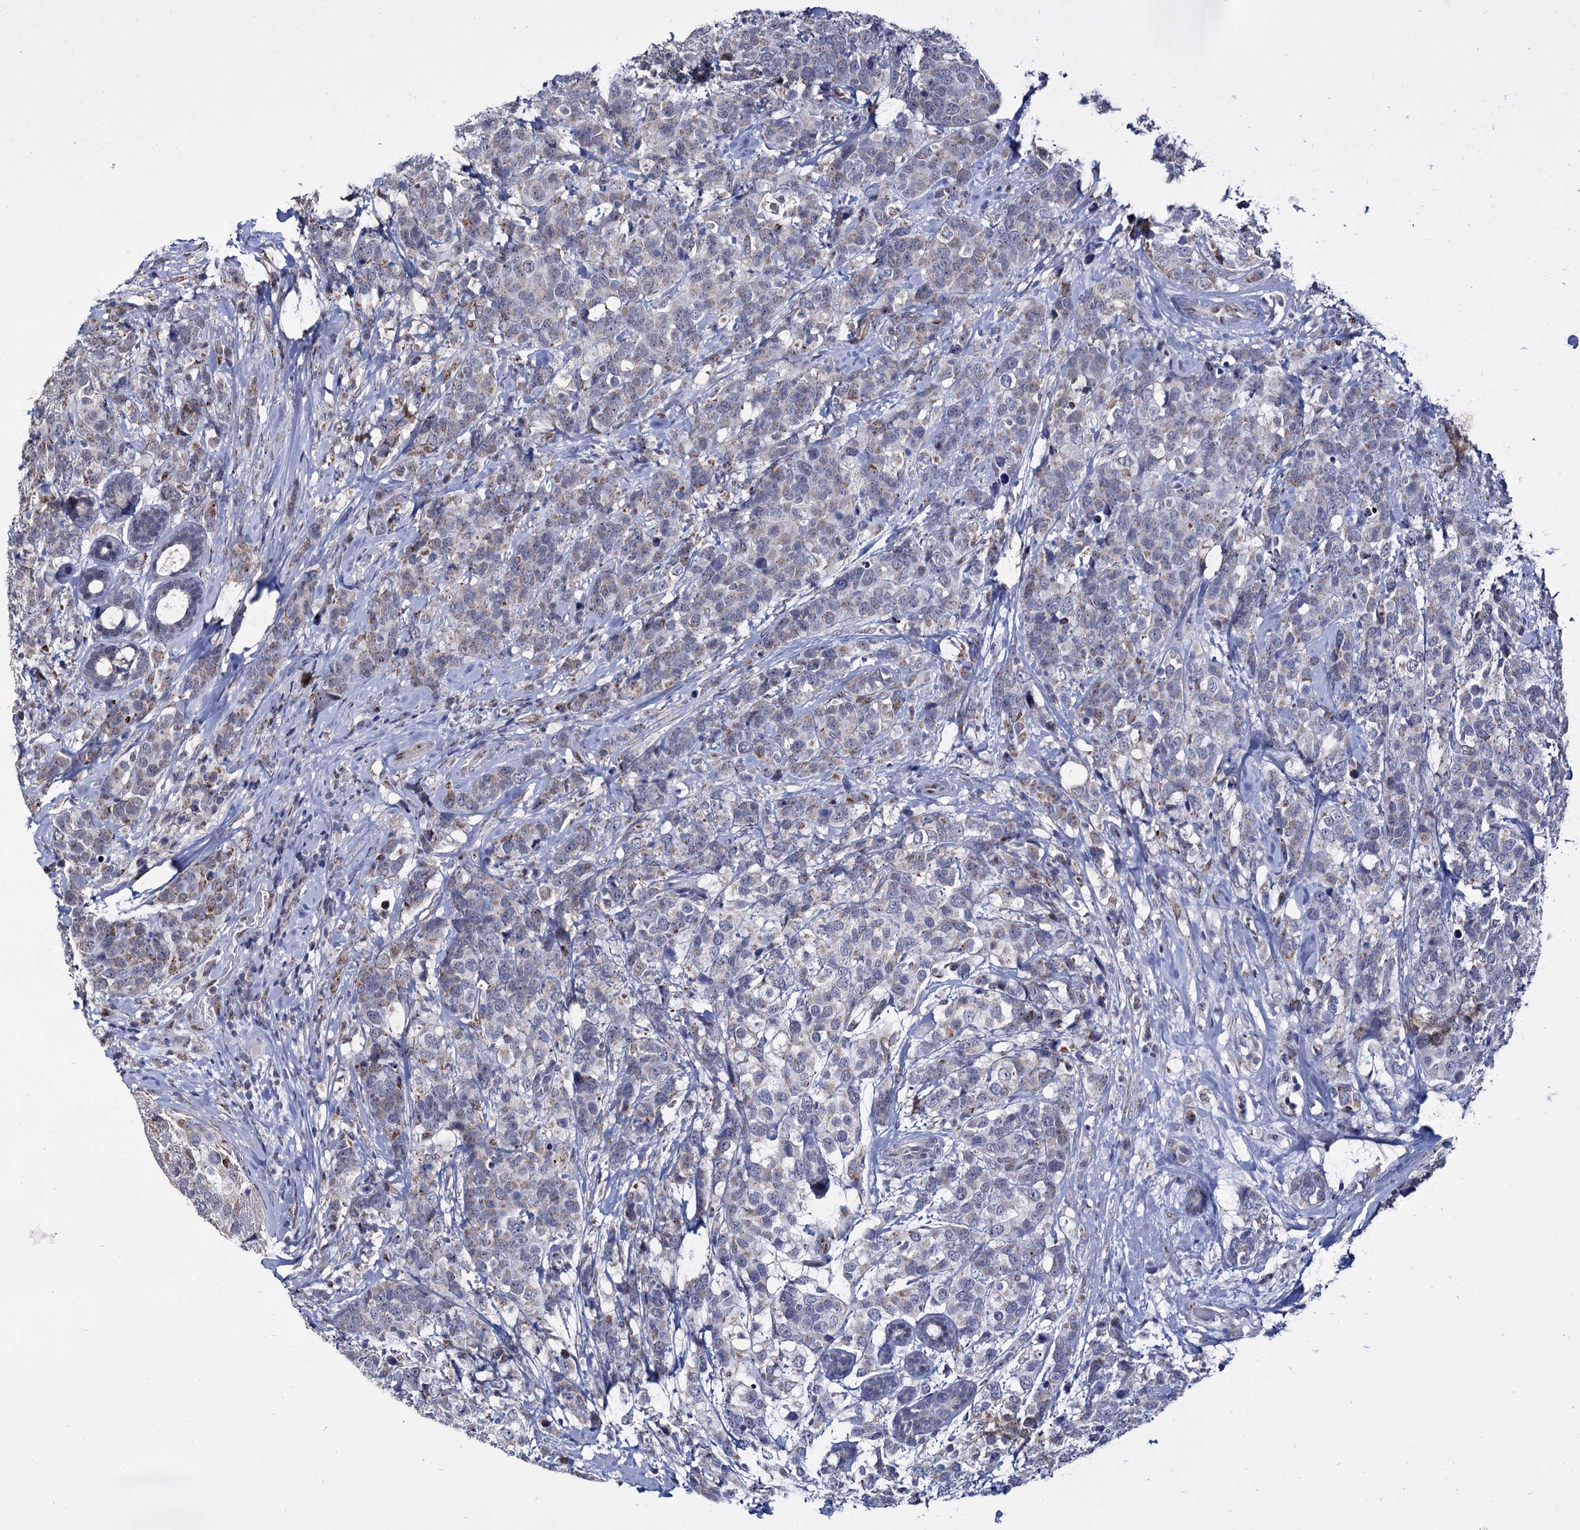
{"staining": {"intensity": "moderate", "quantity": "<25%", "location": "cytoplasmic/membranous"}, "tissue": "breast cancer", "cell_type": "Tumor cells", "image_type": "cancer", "snomed": [{"axis": "morphology", "description": "Lobular carcinoma"}, {"axis": "topography", "description": "Breast"}], "caption": "Protein staining of breast cancer tissue exhibits moderate cytoplasmic/membranous positivity in about <25% of tumor cells. The protein of interest is stained brown, and the nuclei are stained in blue (DAB IHC with brightfield microscopy, high magnification).", "gene": "RPUSD4", "patient": {"sex": "female", "age": 59}}